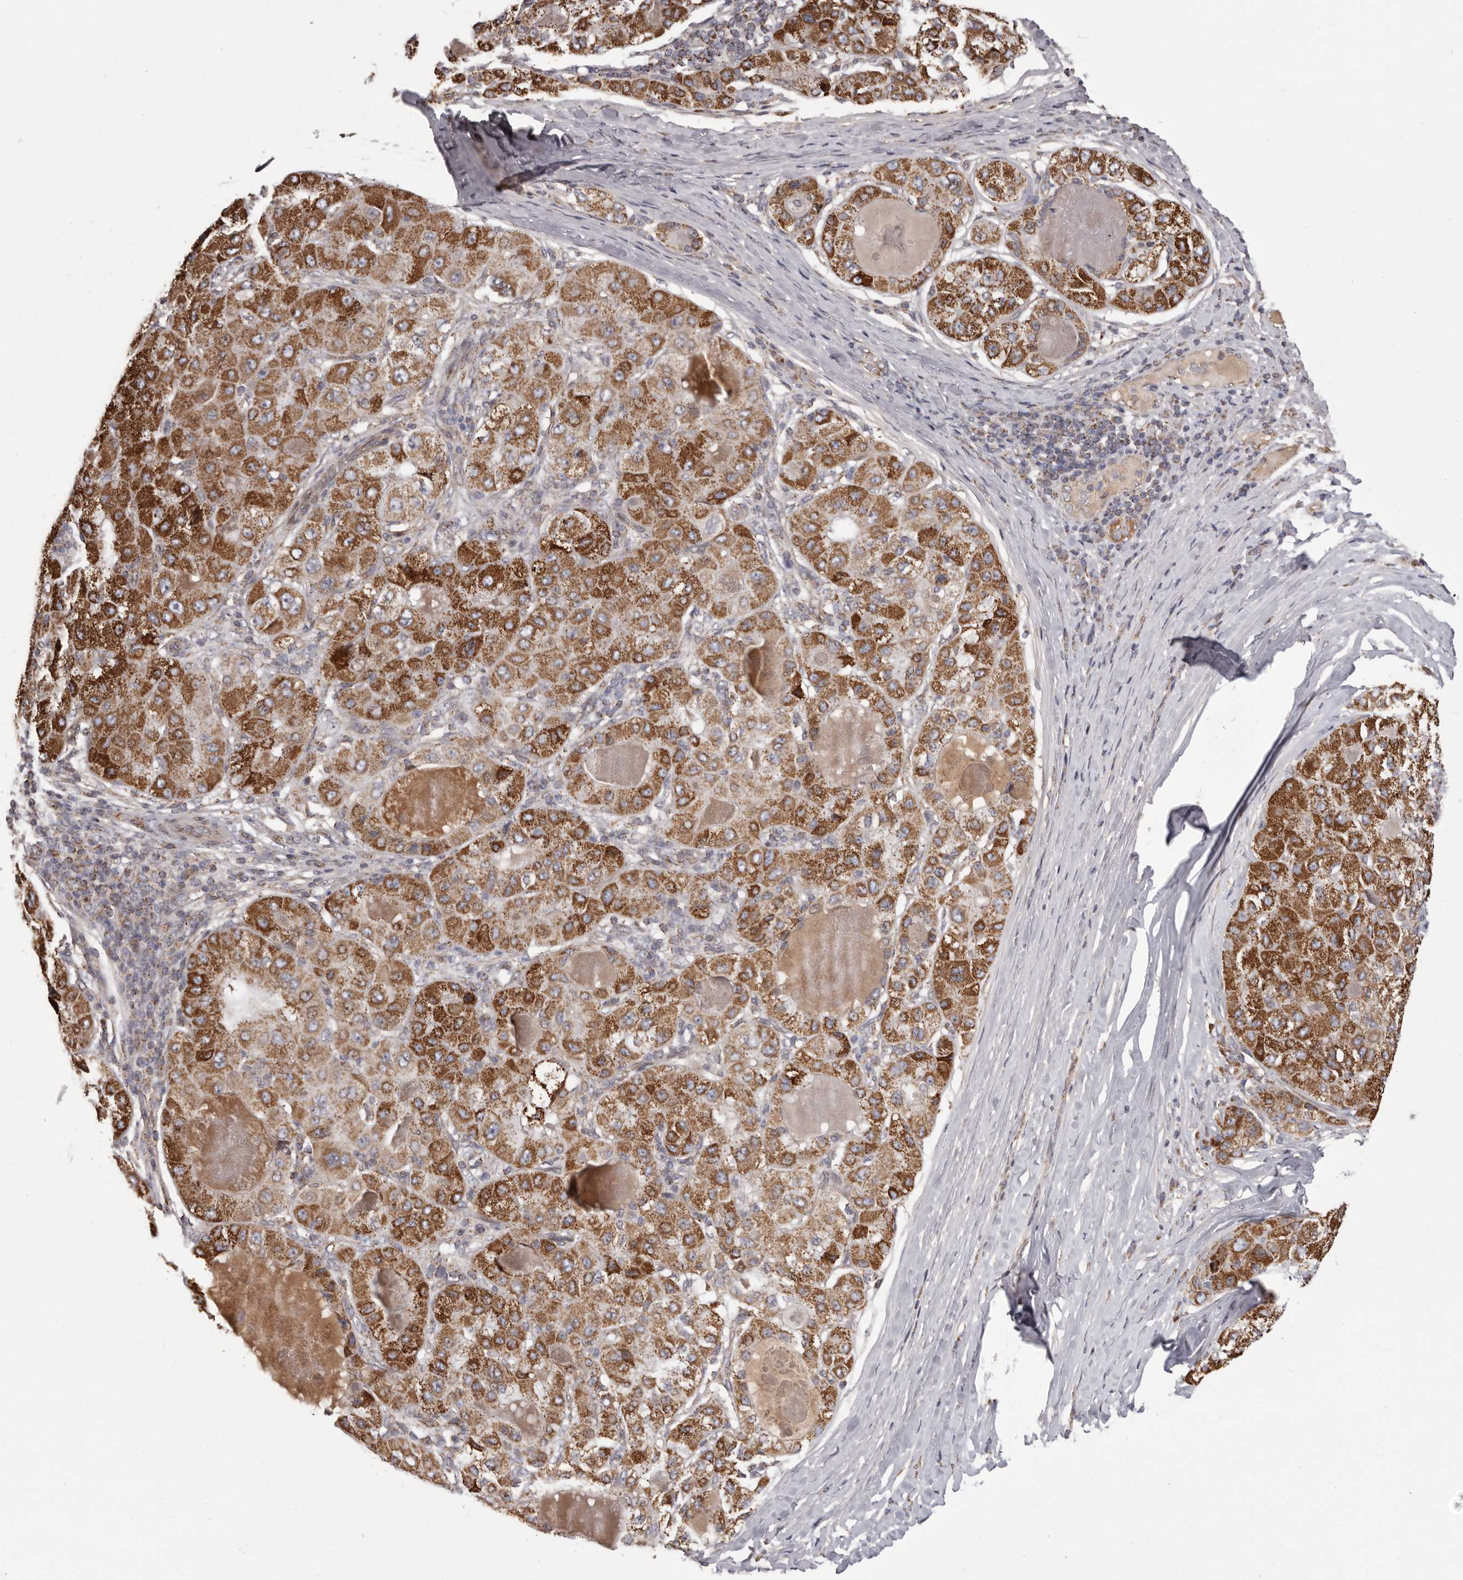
{"staining": {"intensity": "strong", "quantity": ">75%", "location": "cytoplasmic/membranous"}, "tissue": "liver cancer", "cell_type": "Tumor cells", "image_type": "cancer", "snomed": [{"axis": "morphology", "description": "Carcinoma, Hepatocellular, NOS"}, {"axis": "topography", "description": "Liver"}], "caption": "Tumor cells exhibit high levels of strong cytoplasmic/membranous staining in about >75% of cells in human liver hepatocellular carcinoma.", "gene": "CHRM2", "patient": {"sex": "male", "age": 80}}